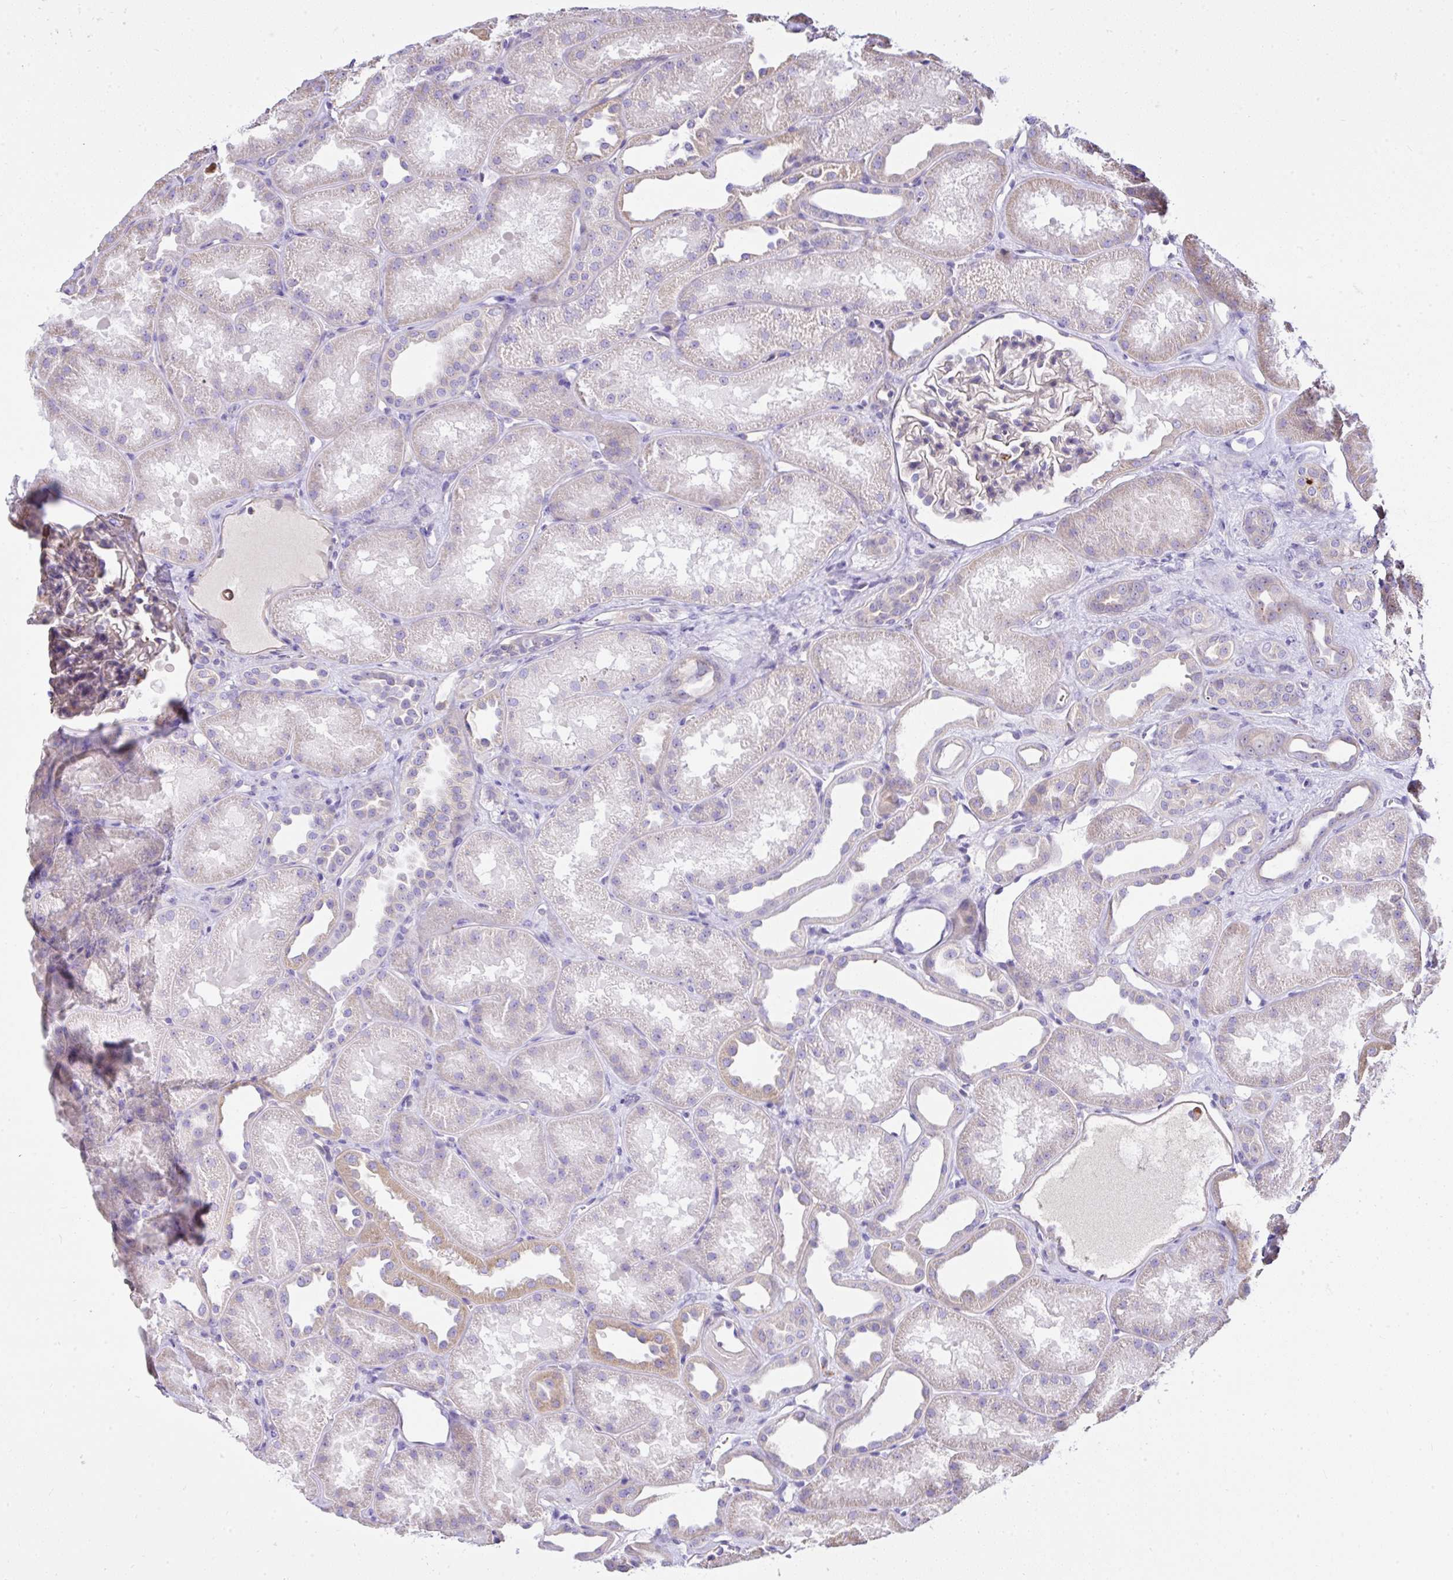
{"staining": {"intensity": "weak", "quantity": "25%-75%", "location": "cytoplasmic/membranous"}, "tissue": "kidney", "cell_type": "Cells in glomeruli", "image_type": "normal", "snomed": [{"axis": "morphology", "description": "Normal tissue, NOS"}, {"axis": "topography", "description": "Kidney"}], "caption": "A histopathology image of human kidney stained for a protein demonstrates weak cytoplasmic/membranous brown staining in cells in glomeruli. (DAB IHC, brown staining for protein, blue staining for nuclei).", "gene": "CCDC142", "patient": {"sex": "male", "age": 61}}